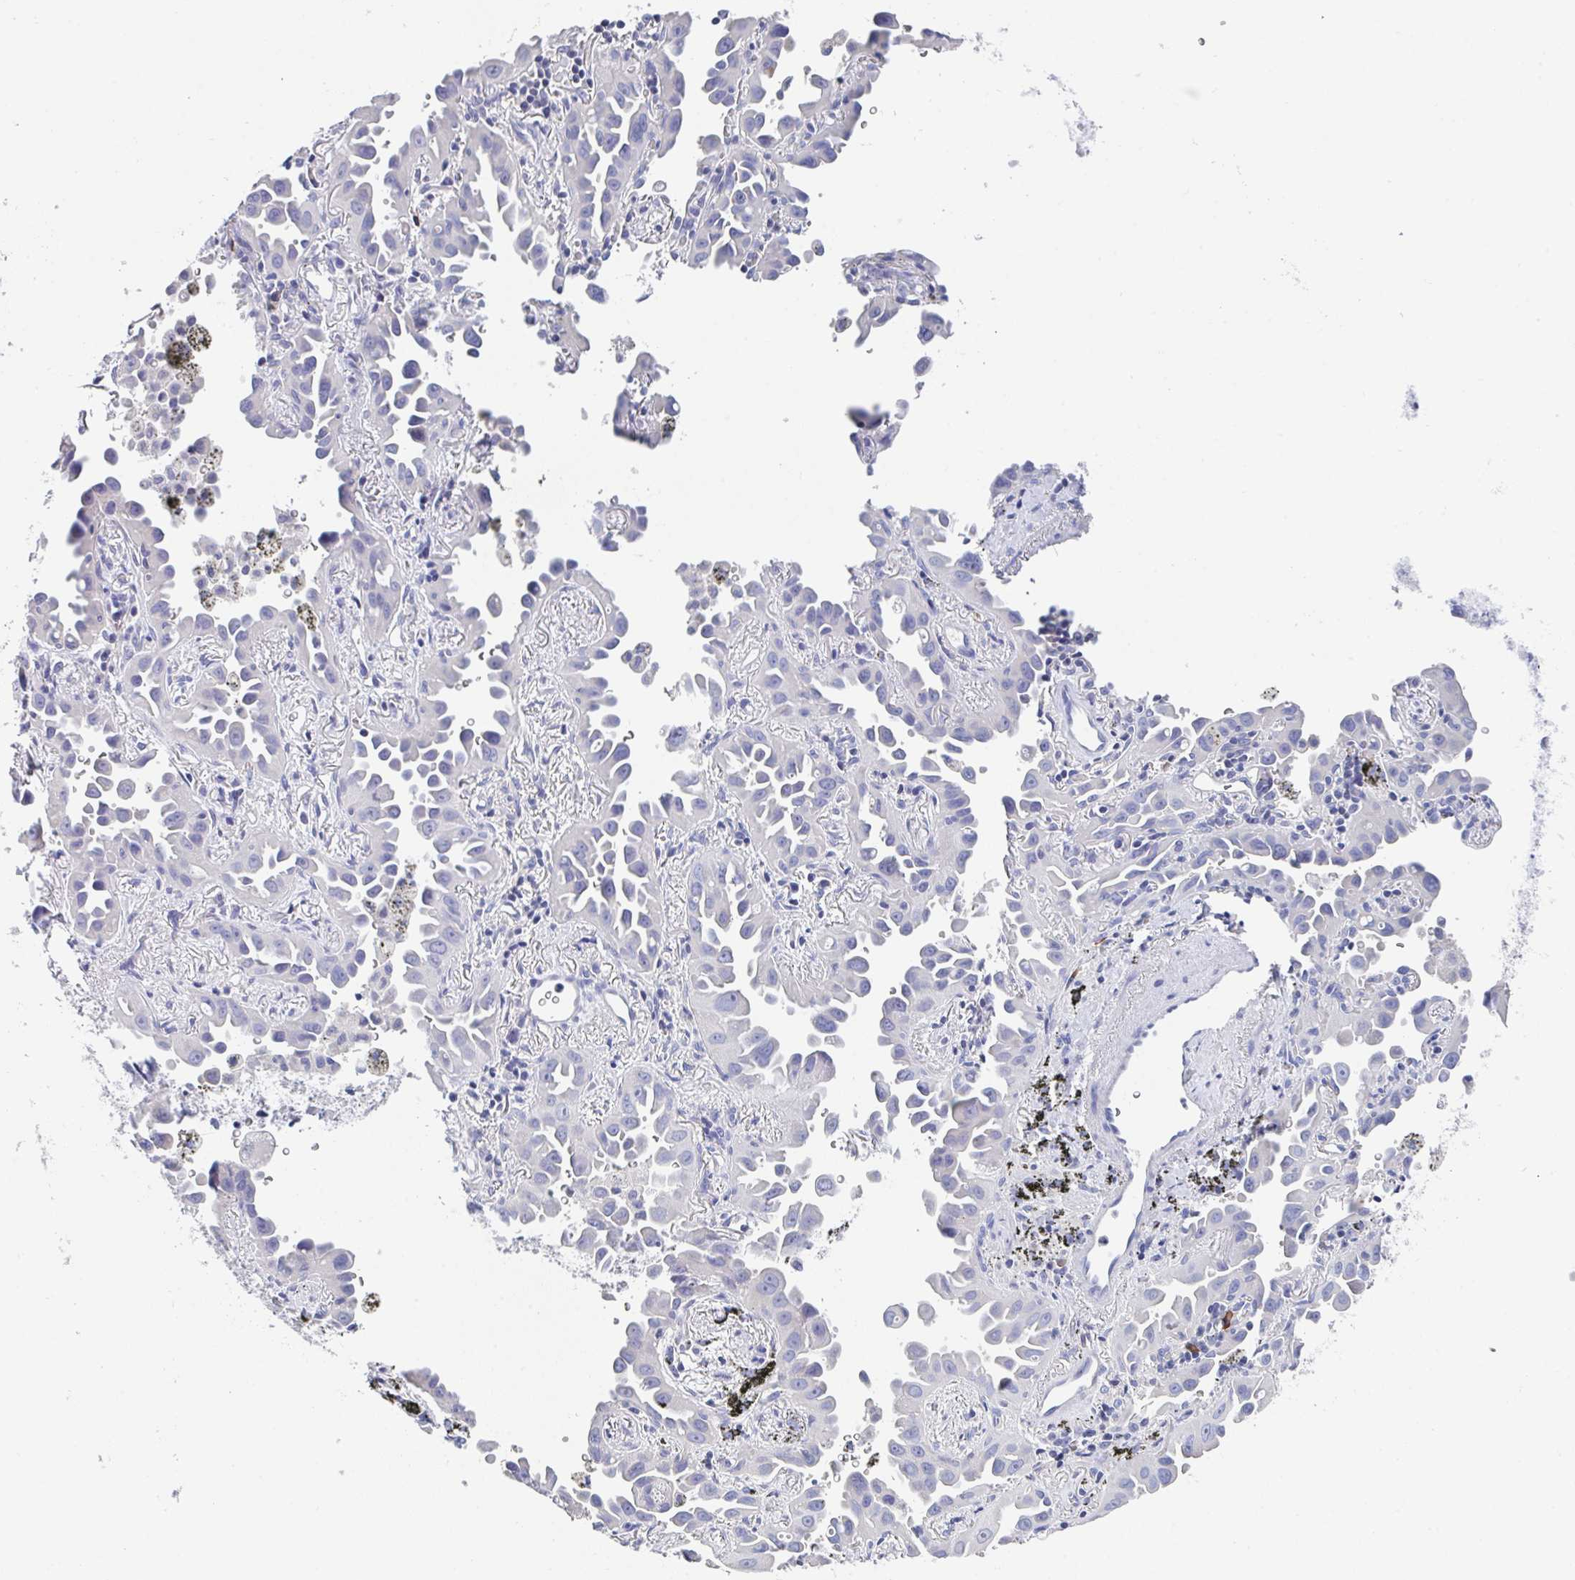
{"staining": {"intensity": "negative", "quantity": "none", "location": "none"}, "tissue": "lung cancer", "cell_type": "Tumor cells", "image_type": "cancer", "snomed": [{"axis": "morphology", "description": "Adenocarcinoma, NOS"}, {"axis": "topography", "description": "Lung"}], "caption": "A histopathology image of human lung cancer is negative for staining in tumor cells. (Brightfield microscopy of DAB (3,3'-diaminobenzidine) immunohistochemistry at high magnification).", "gene": "LRRC58", "patient": {"sex": "male", "age": 68}}